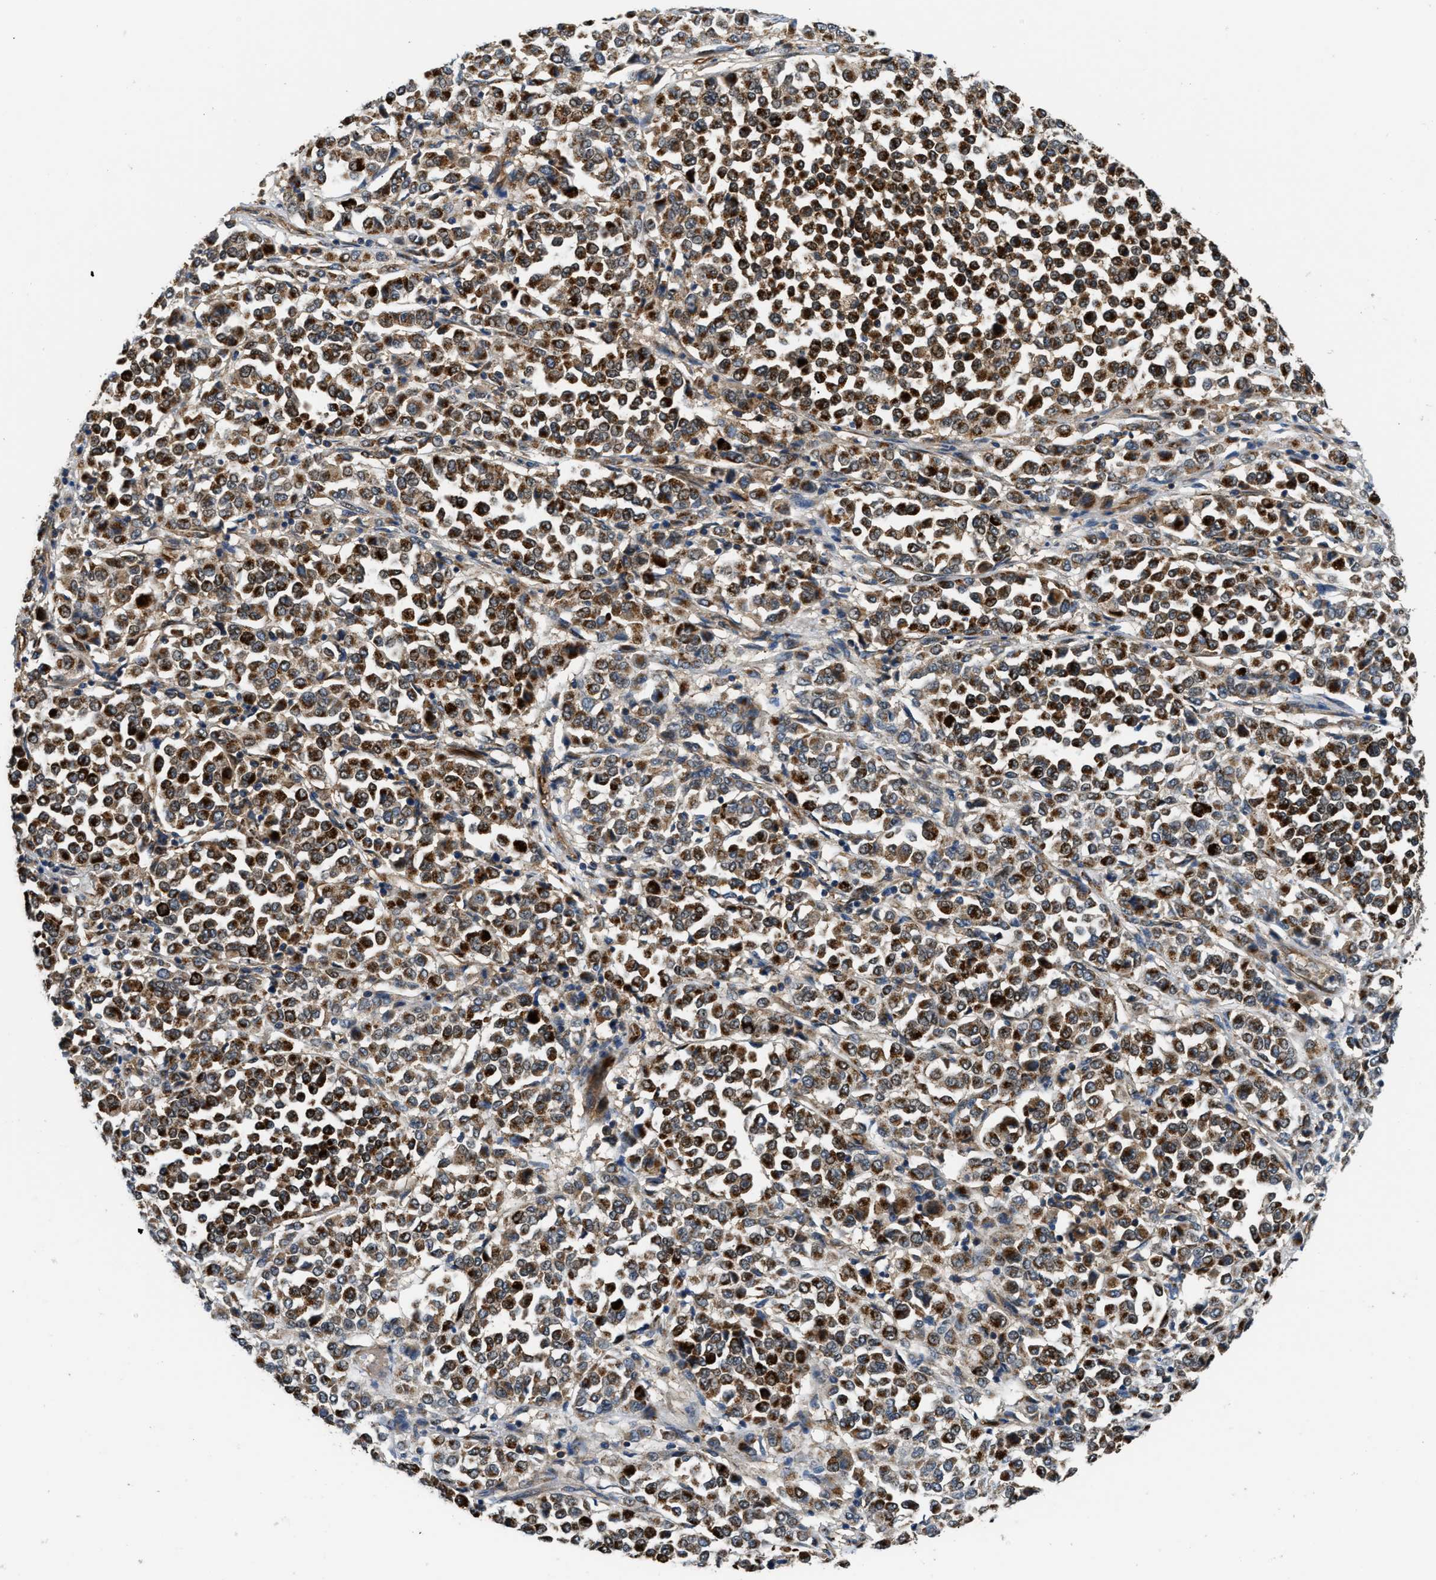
{"staining": {"intensity": "strong", "quantity": ">75%", "location": "cytoplasmic/membranous"}, "tissue": "melanoma", "cell_type": "Tumor cells", "image_type": "cancer", "snomed": [{"axis": "morphology", "description": "Malignant melanoma, Metastatic site"}, {"axis": "topography", "description": "Pancreas"}], "caption": "Malignant melanoma (metastatic site) was stained to show a protein in brown. There is high levels of strong cytoplasmic/membranous staining in approximately >75% of tumor cells.", "gene": "PPA1", "patient": {"sex": "female", "age": 30}}